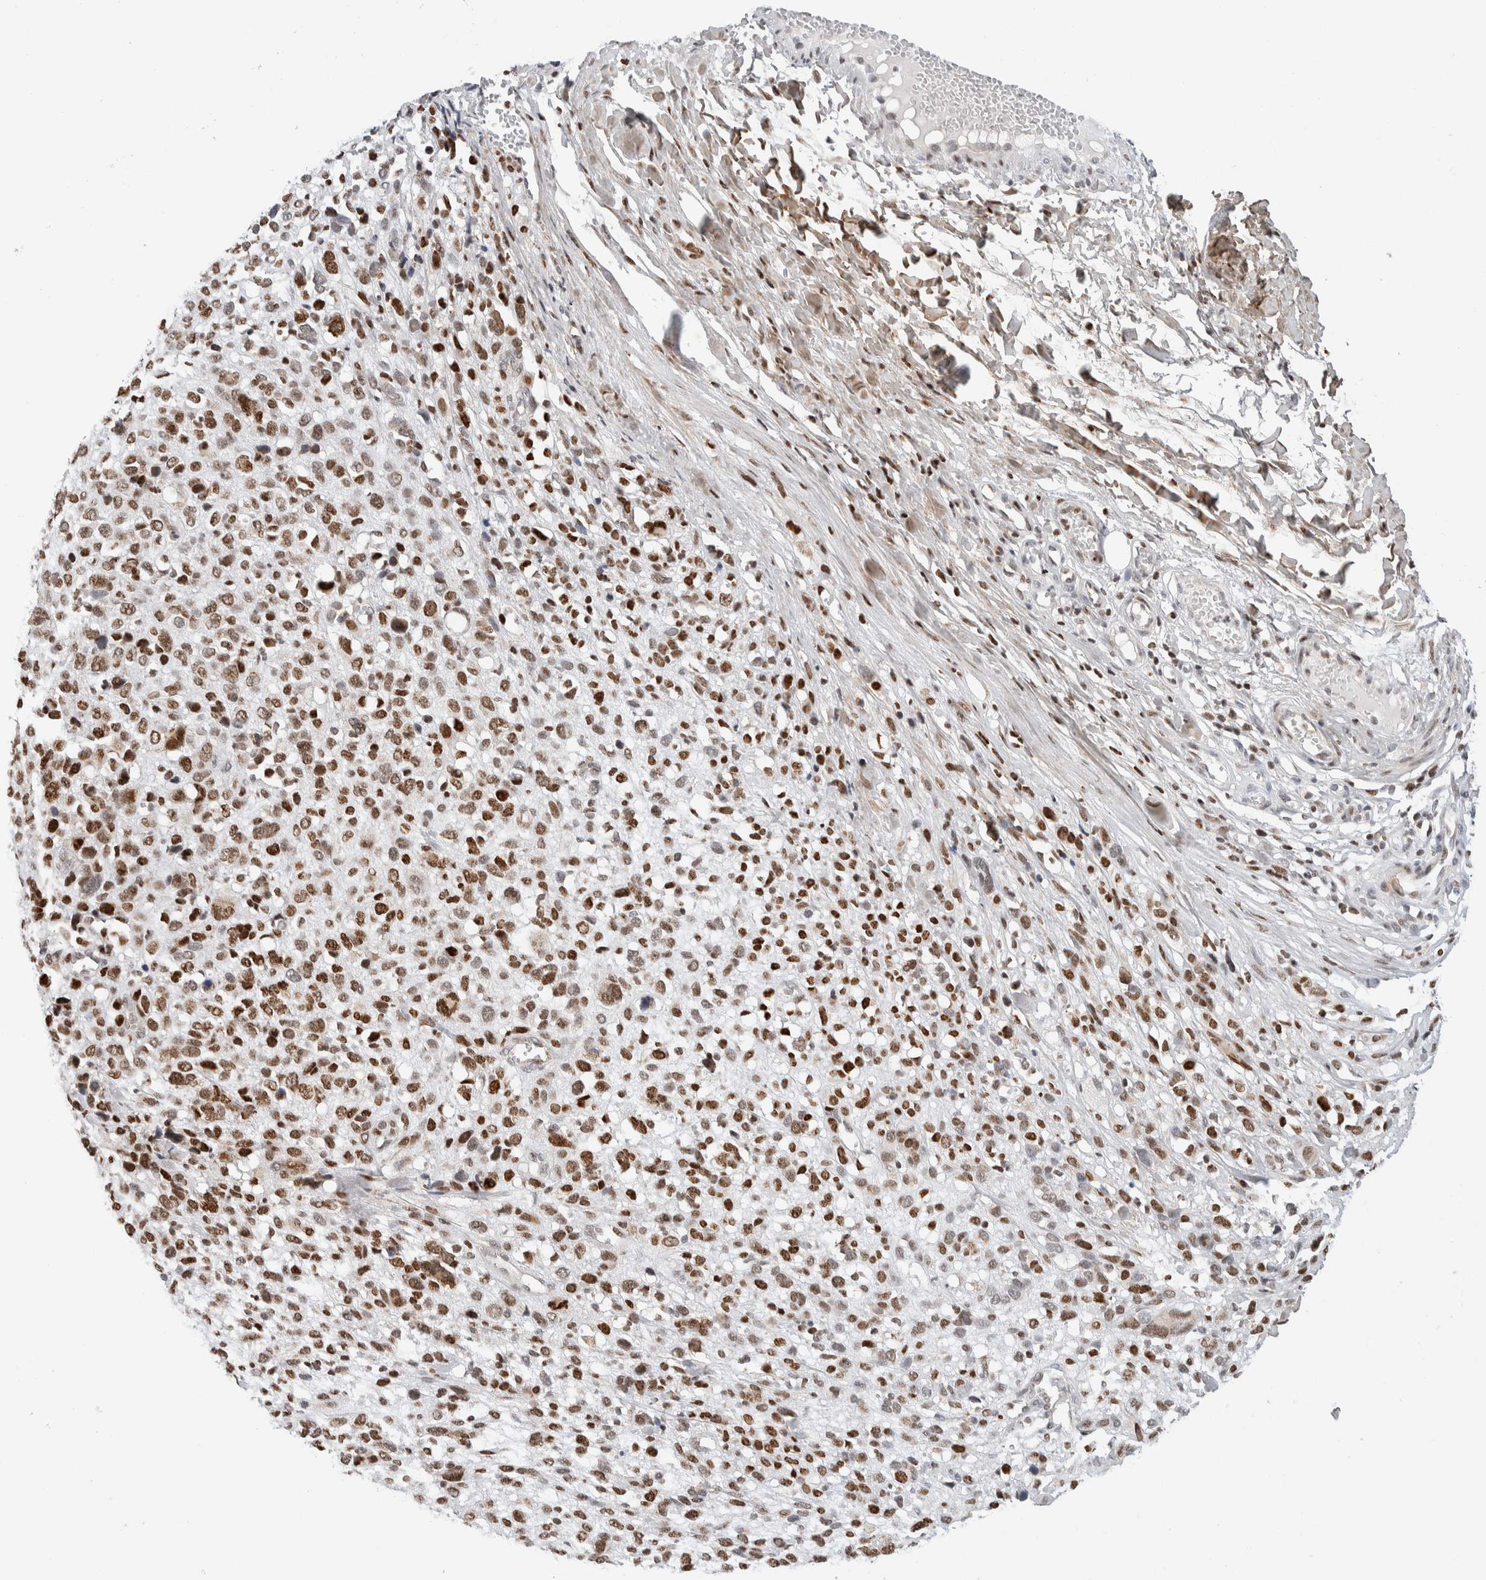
{"staining": {"intensity": "moderate", "quantity": ">75%", "location": "nuclear"}, "tissue": "melanoma", "cell_type": "Tumor cells", "image_type": "cancer", "snomed": [{"axis": "morphology", "description": "Malignant melanoma, NOS"}, {"axis": "topography", "description": "Skin"}], "caption": "Human melanoma stained with a protein marker displays moderate staining in tumor cells.", "gene": "TSPAN32", "patient": {"sex": "female", "age": 55}}